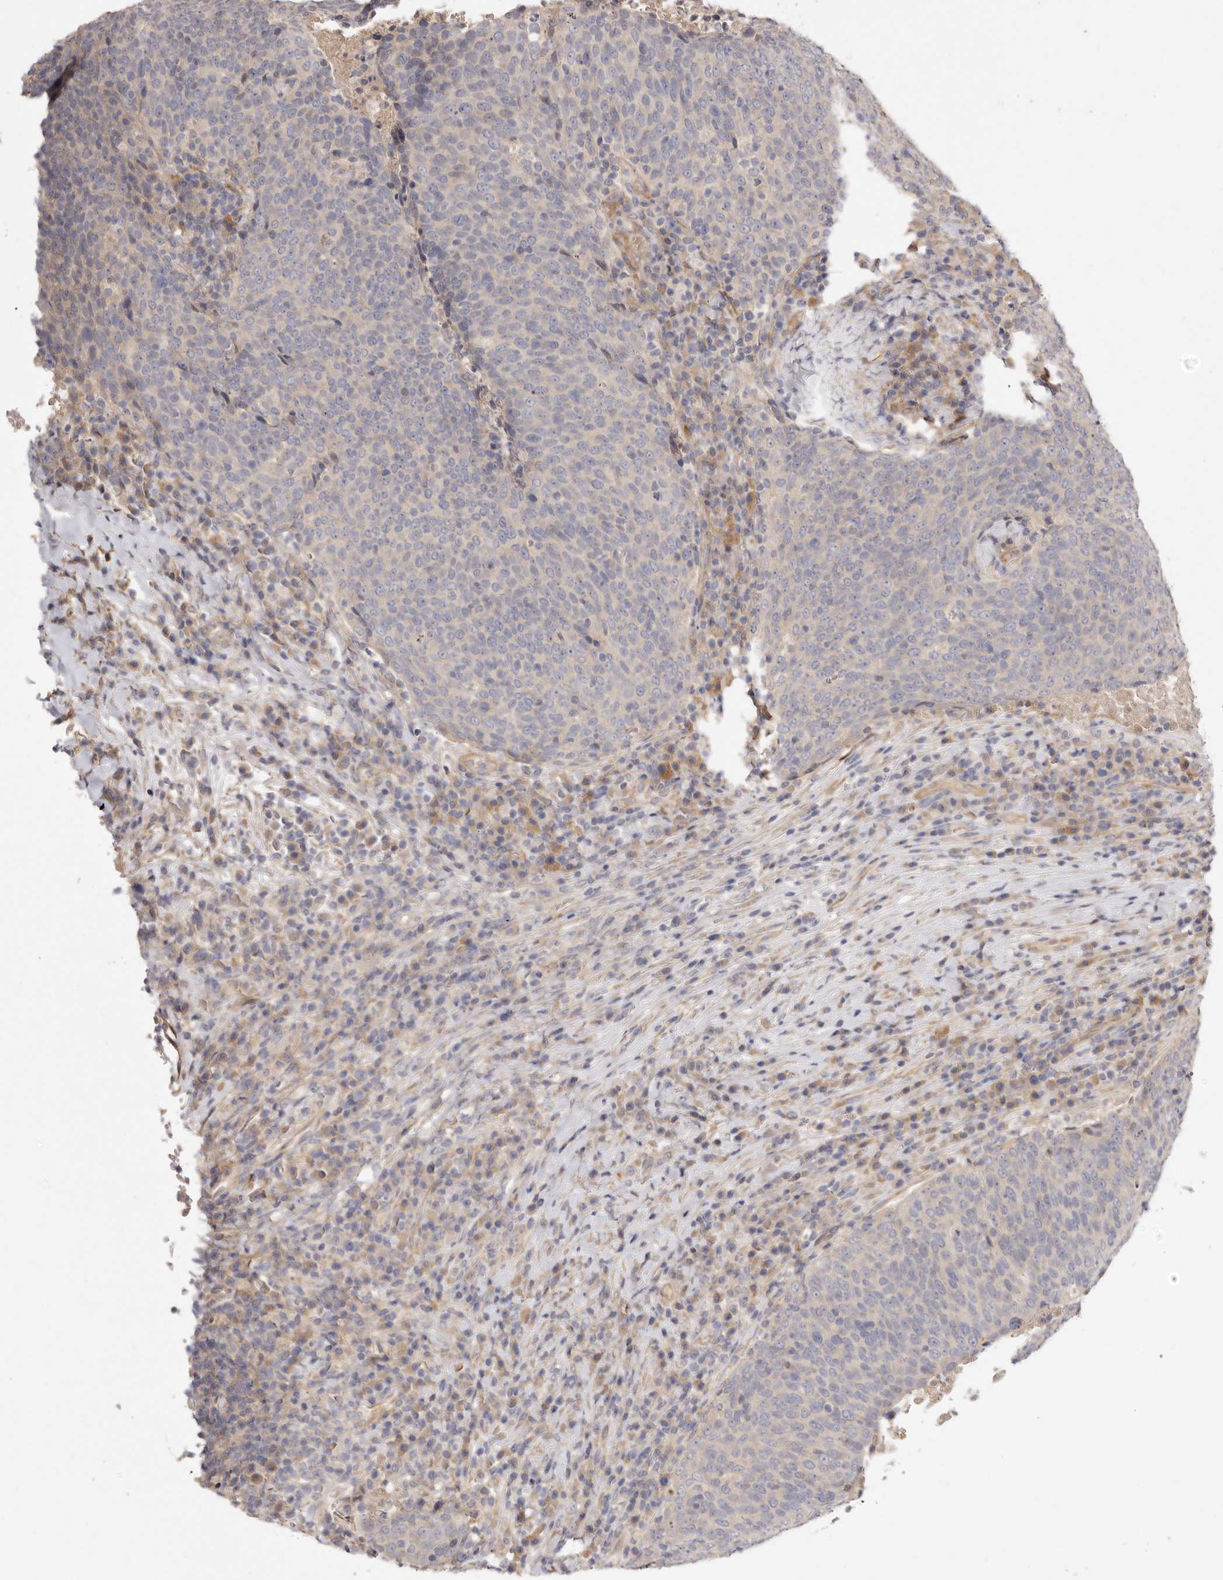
{"staining": {"intensity": "negative", "quantity": "none", "location": "none"}, "tissue": "head and neck cancer", "cell_type": "Tumor cells", "image_type": "cancer", "snomed": [{"axis": "morphology", "description": "Squamous cell carcinoma, NOS"}, {"axis": "morphology", "description": "Squamous cell carcinoma, metastatic, NOS"}, {"axis": "topography", "description": "Lymph node"}, {"axis": "topography", "description": "Head-Neck"}], "caption": "A micrograph of human metastatic squamous cell carcinoma (head and neck) is negative for staining in tumor cells. (Stains: DAB (3,3'-diaminobenzidine) IHC with hematoxylin counter stain, Microscopy: brightfield microscopy at high magnification).", "gene": "ADAMTS9", "patient": {"sex": "male", "age": 62}}